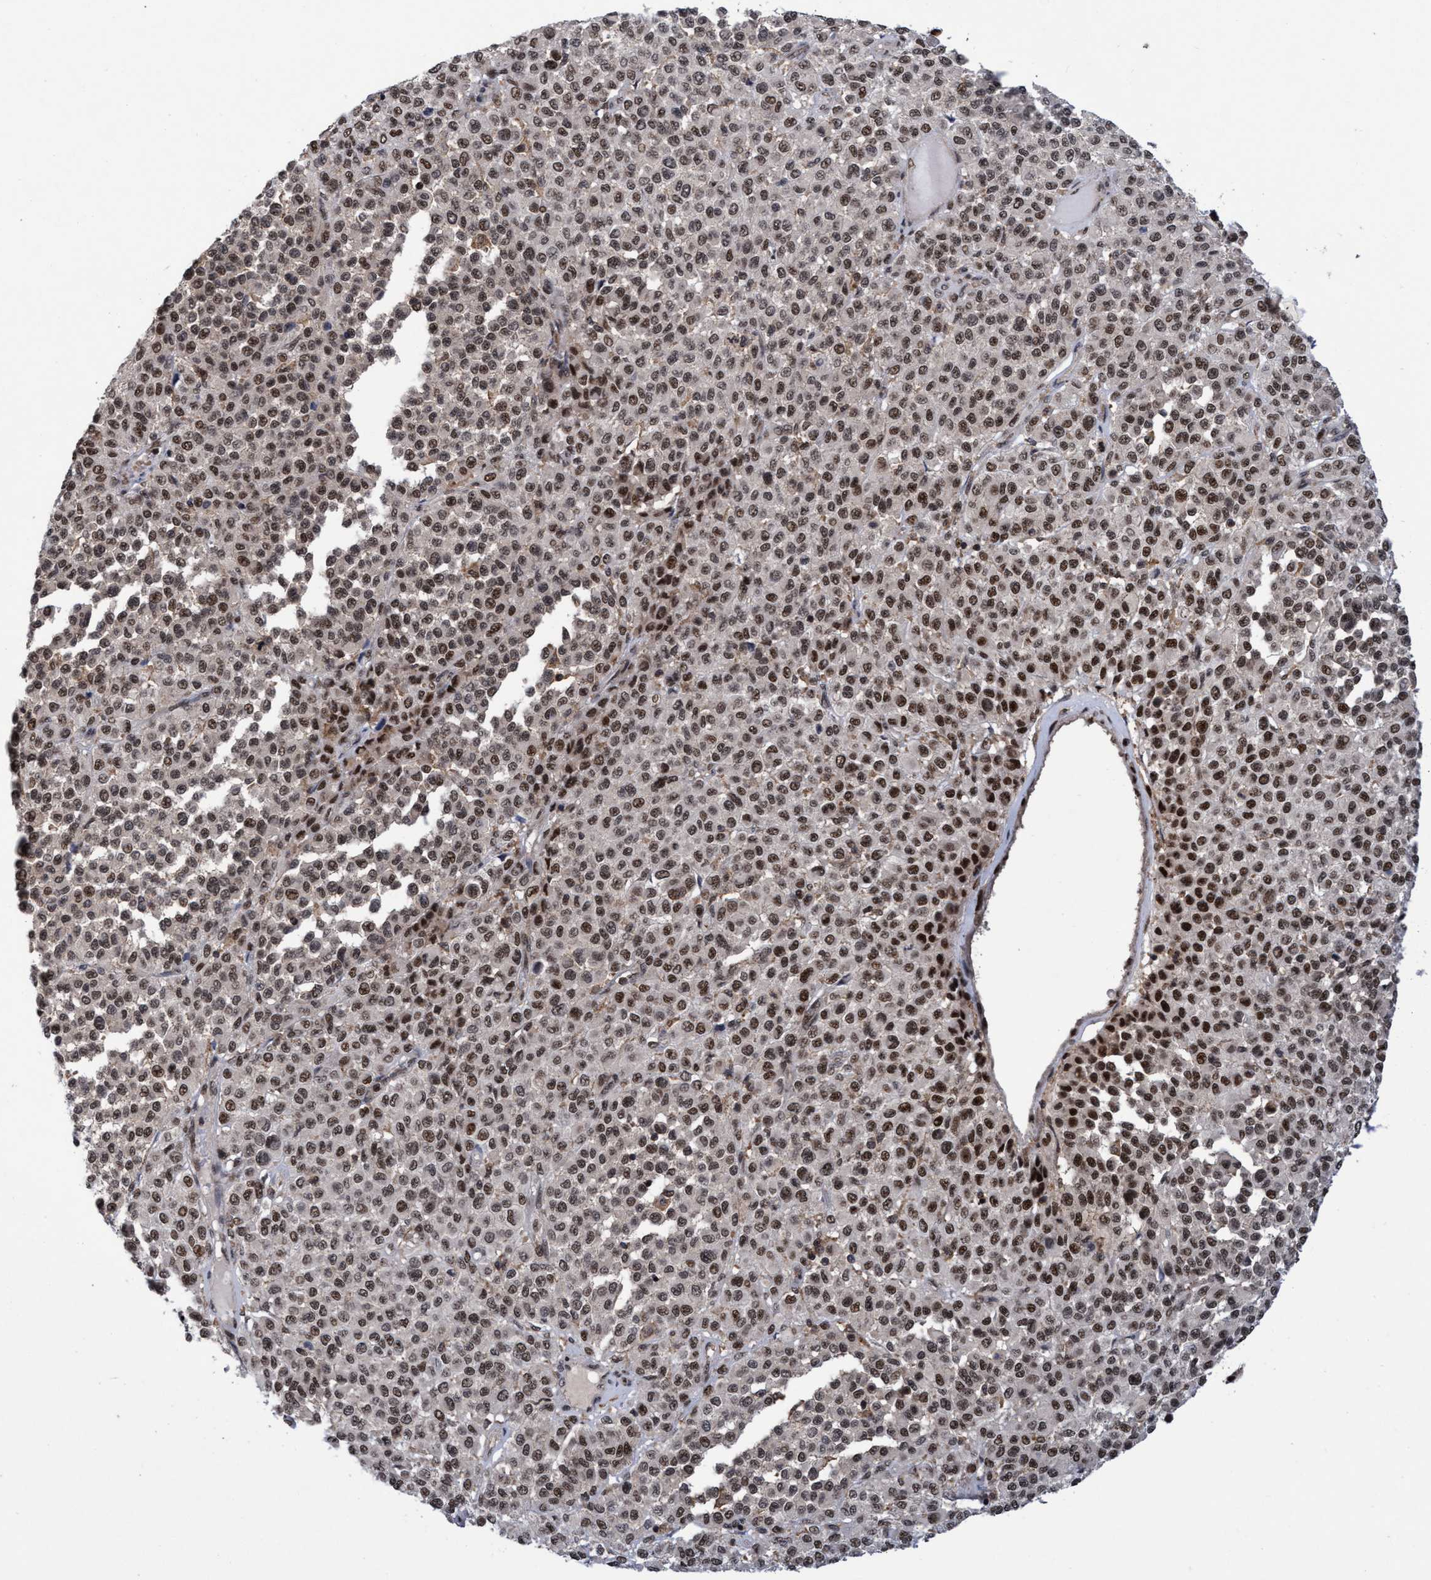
{"staining": {"intensity": "moderate", "quantity": ">75%", "location": "nuclear"}, "tissue": "melanoma", "cell_type": "Tumor cells", "image_type": "cancer", "snomed": [{"axis": "morphology", "description": "Malignant melanoma, Metastatic site"}, {"axis": "topography", "description": "Pancreas"}], "caption": "About >75% of tumor cells in human melanoma show moderate nuclear protein expression as visualized by brown immunohistochemical staining.", "gene": "GTF2F1", "patient": {"sex": "female", "age": 30}}